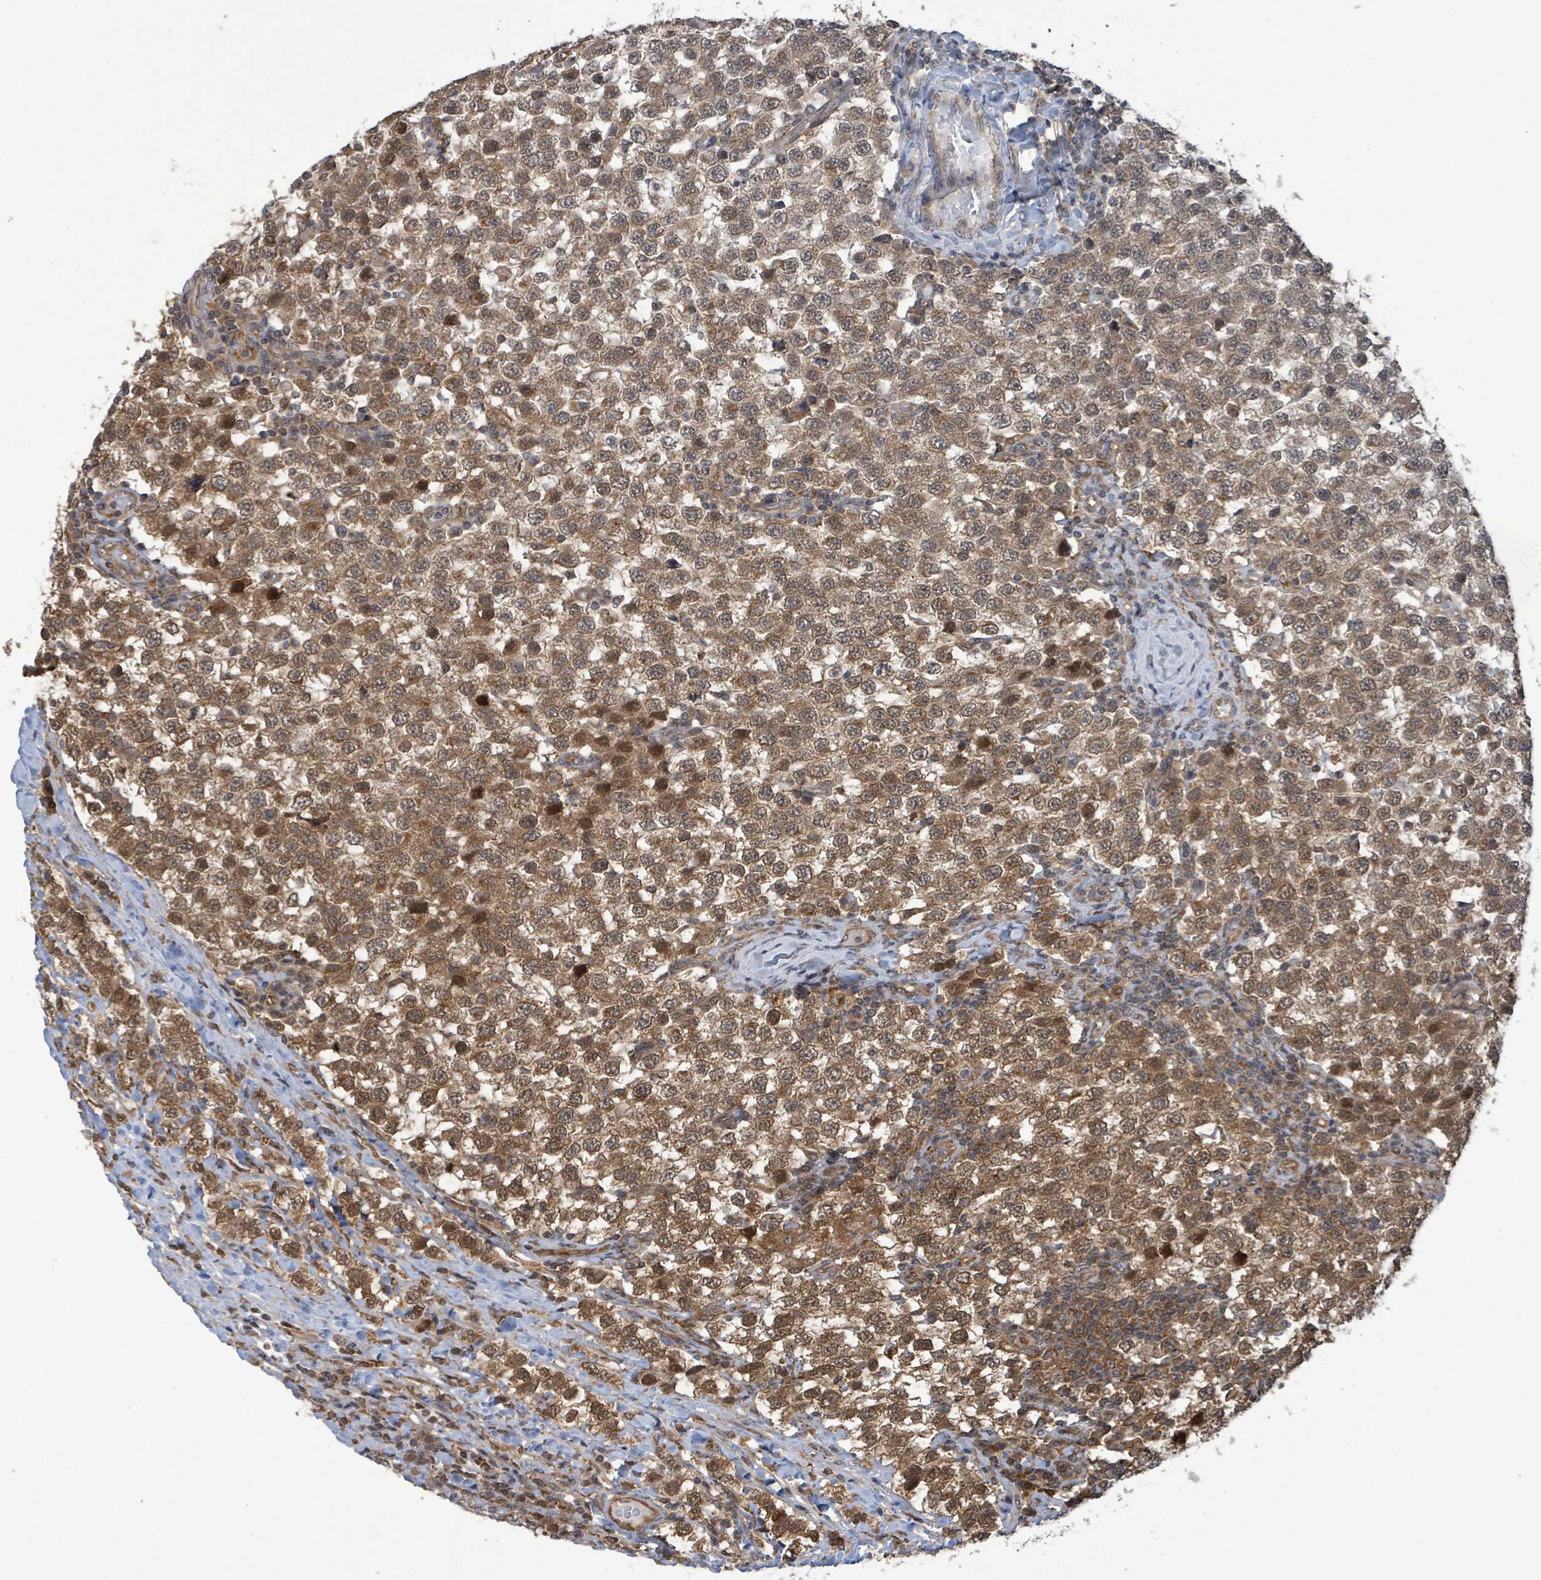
{"staining": {"intensity": "moderate", "quantity": ">75%", "location": "cytoplasmic/membranous"}, "tissue": "testis cancer", "cell_type": "Tumor cells", "image_type": "cancer", "snomed": [{"axis": "morphology", "description": "Seminoma, NOS"}, {"axis": "topography", "description": "Testis"}], "caption": "IHC (DAB (3,3'-diaminobenzidine)) staining of human seminoma (testis) demonstrates moderate cytoplasmic/membranous protein staining in about >75% of tumor cells.", "gene": "KLC1", "patient": {"sex": "male", "age": 34}}